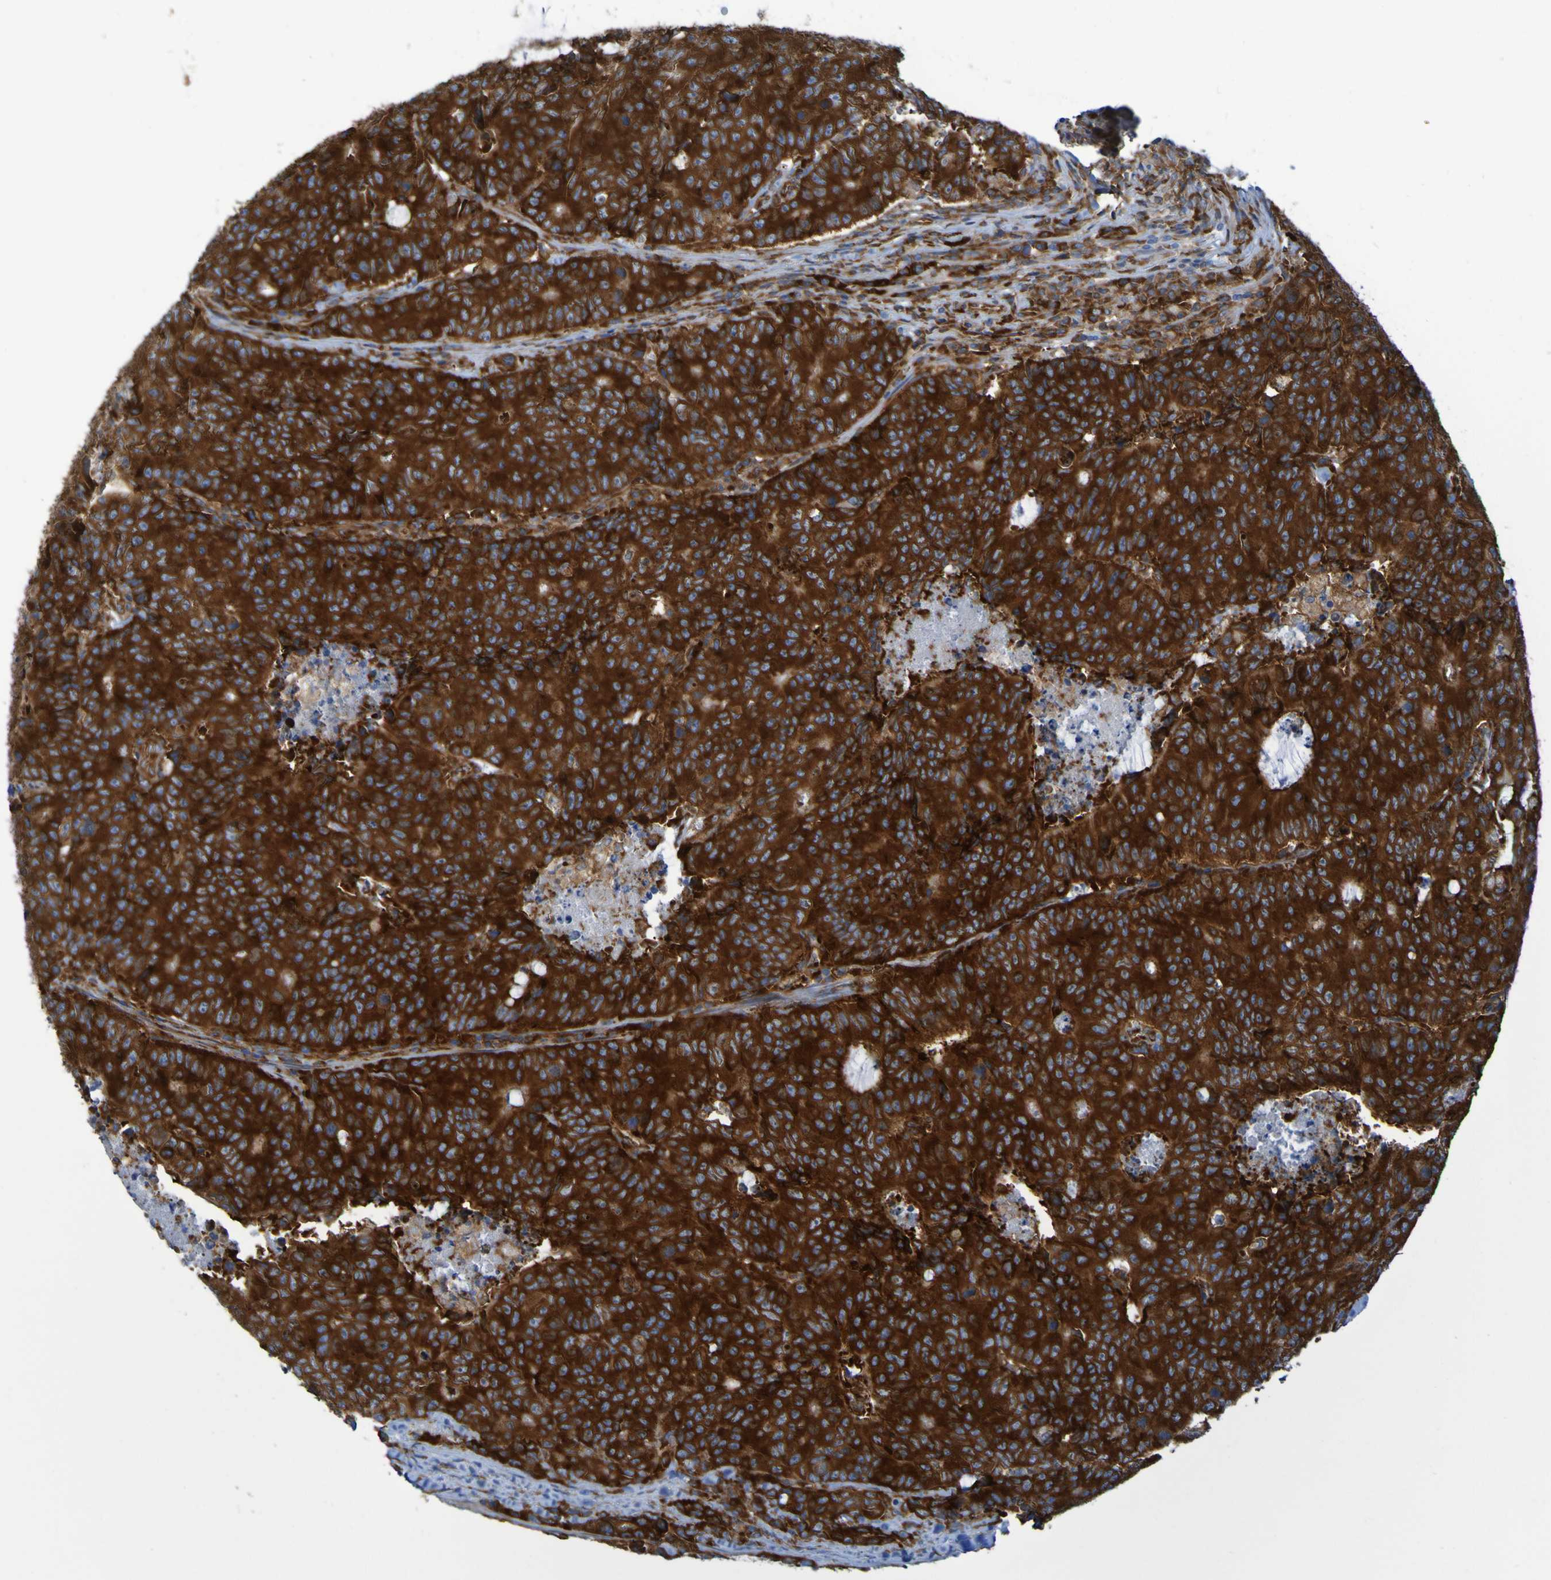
{"staining": {"intensity": "strong", "quantity": ">75%", "location": "cytoplasmic/membranous"}, "tissue": "colorectal cancer", "cell_type": "Tumor cells", "image_type": "cancer", "snomed": [{"axis": "morphology", "description": "Adenocarcinoma, NOS"}, {"axis": "topography", "description": "Colon"}], "caption": "High-power microscopy captured an immunohistochemistry image of adenocarcinoma (colorectal), revealing strong cytoplasmic/membranous expression in about >75% of tumor cells. Nuclei are stained in blue.", "gene": "RPL10", "patient": {"sex": "female", "age": 86}}